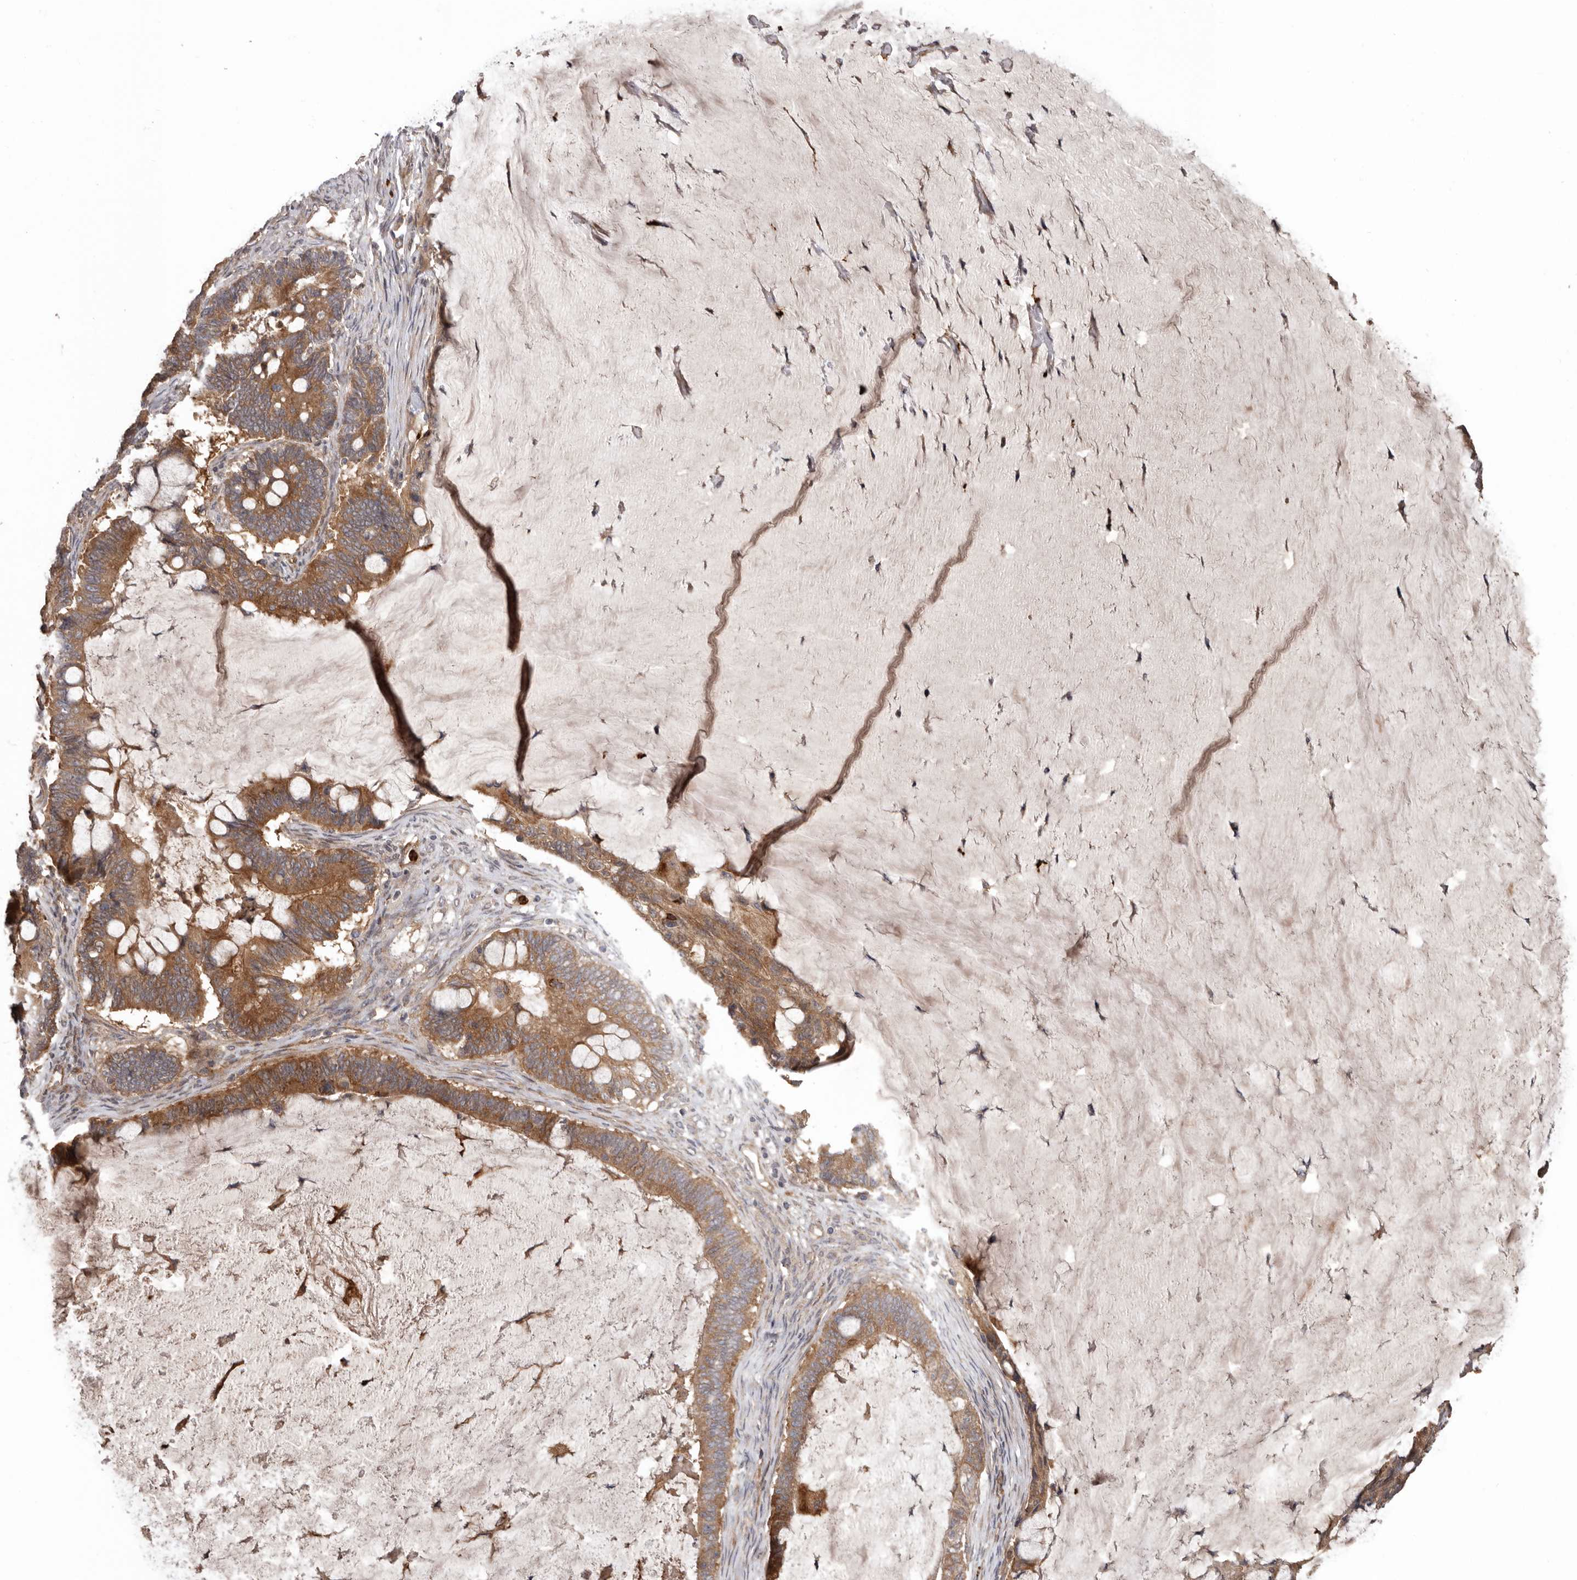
{"staining": {"intensity": "moderate", "quantity": ">75%", "location": "cytoplasmic/membranous"}, "tissue": "ovarian cancer", "cell_type": "Tumor cells", "image_type": "cancer", "snomed": [{"axis": "morphology", "description": "Cystadenocarcinoma, mucinous, NOS"}, {"axis": "topography", "description": "Ovary"}], "caption": "Mucinous cystadenocarcinoma (ovarian) stained for a protein (brown) reveals moderate cytoplasmic/membranous positive staining in approximately >75% of tumor cells.", "gene": "ARHGEF5", "patient": {"sex": "female", "age": 61}}